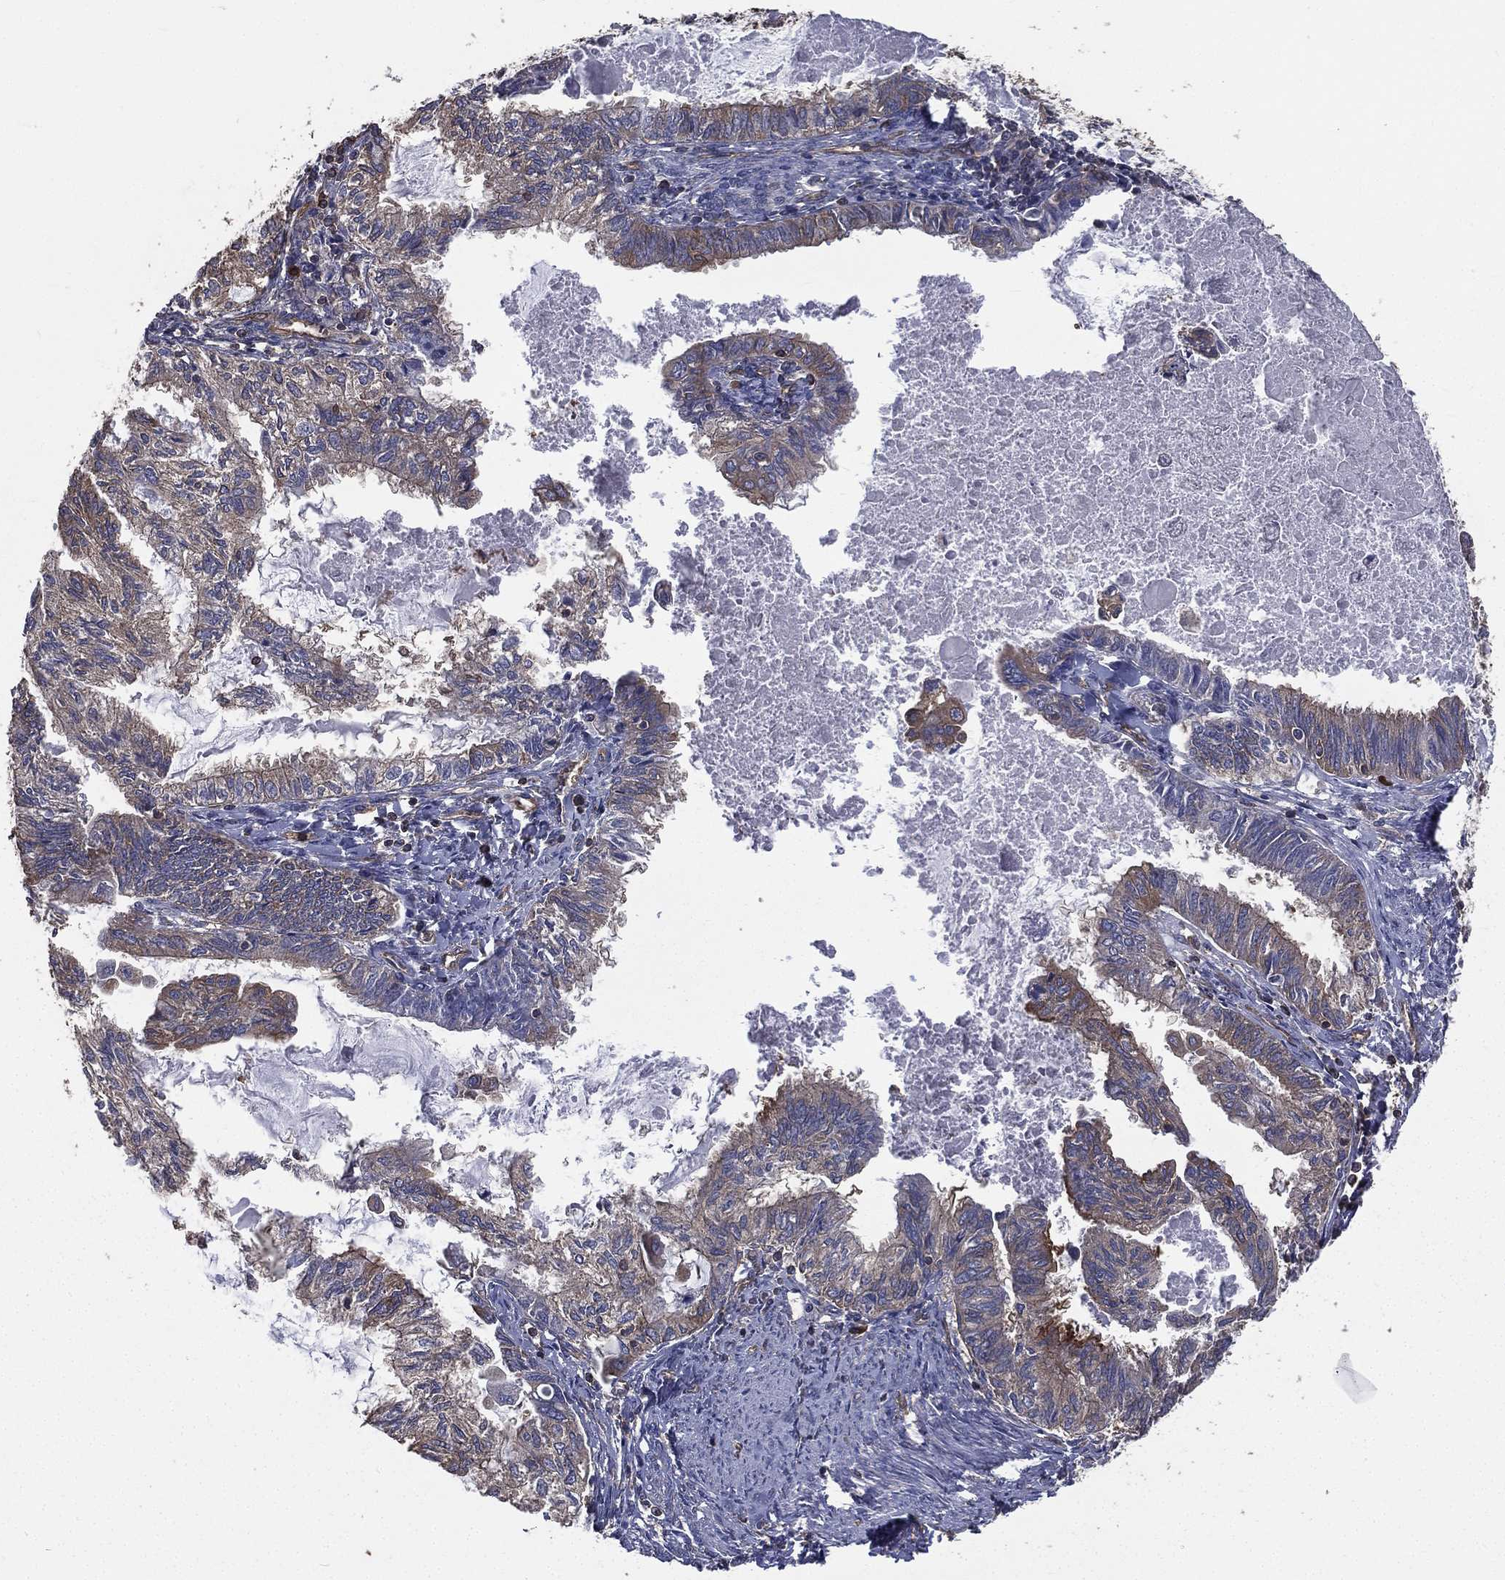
{"staining": {"intensity": "moderate", "quantity": "<25%", "location": "cytoplasmic/membranous"}, "tissue": "endometrial cancer", "cell_type": "Tumor cells", "image_type": "cancer", "snomed": [{"axis": "morphology", "description": "Adenocarcinoma, NOS"}, {"axis": "topography", "description": "Endometrium"}], "caption": "Tumor cells demonstrate low levels of moderate cytoplasmic/membranous positivity in about <25% of cells in human endometrial cancer (adenocarcinoma). (Stains: DAB (3,3'-diaminobenzidine) in brown, nuclei in blue, Microscopy: brightfield microscopy at high magnification).", "gene": "SARS1", "patient": {"sex": "female", "age": 86}}